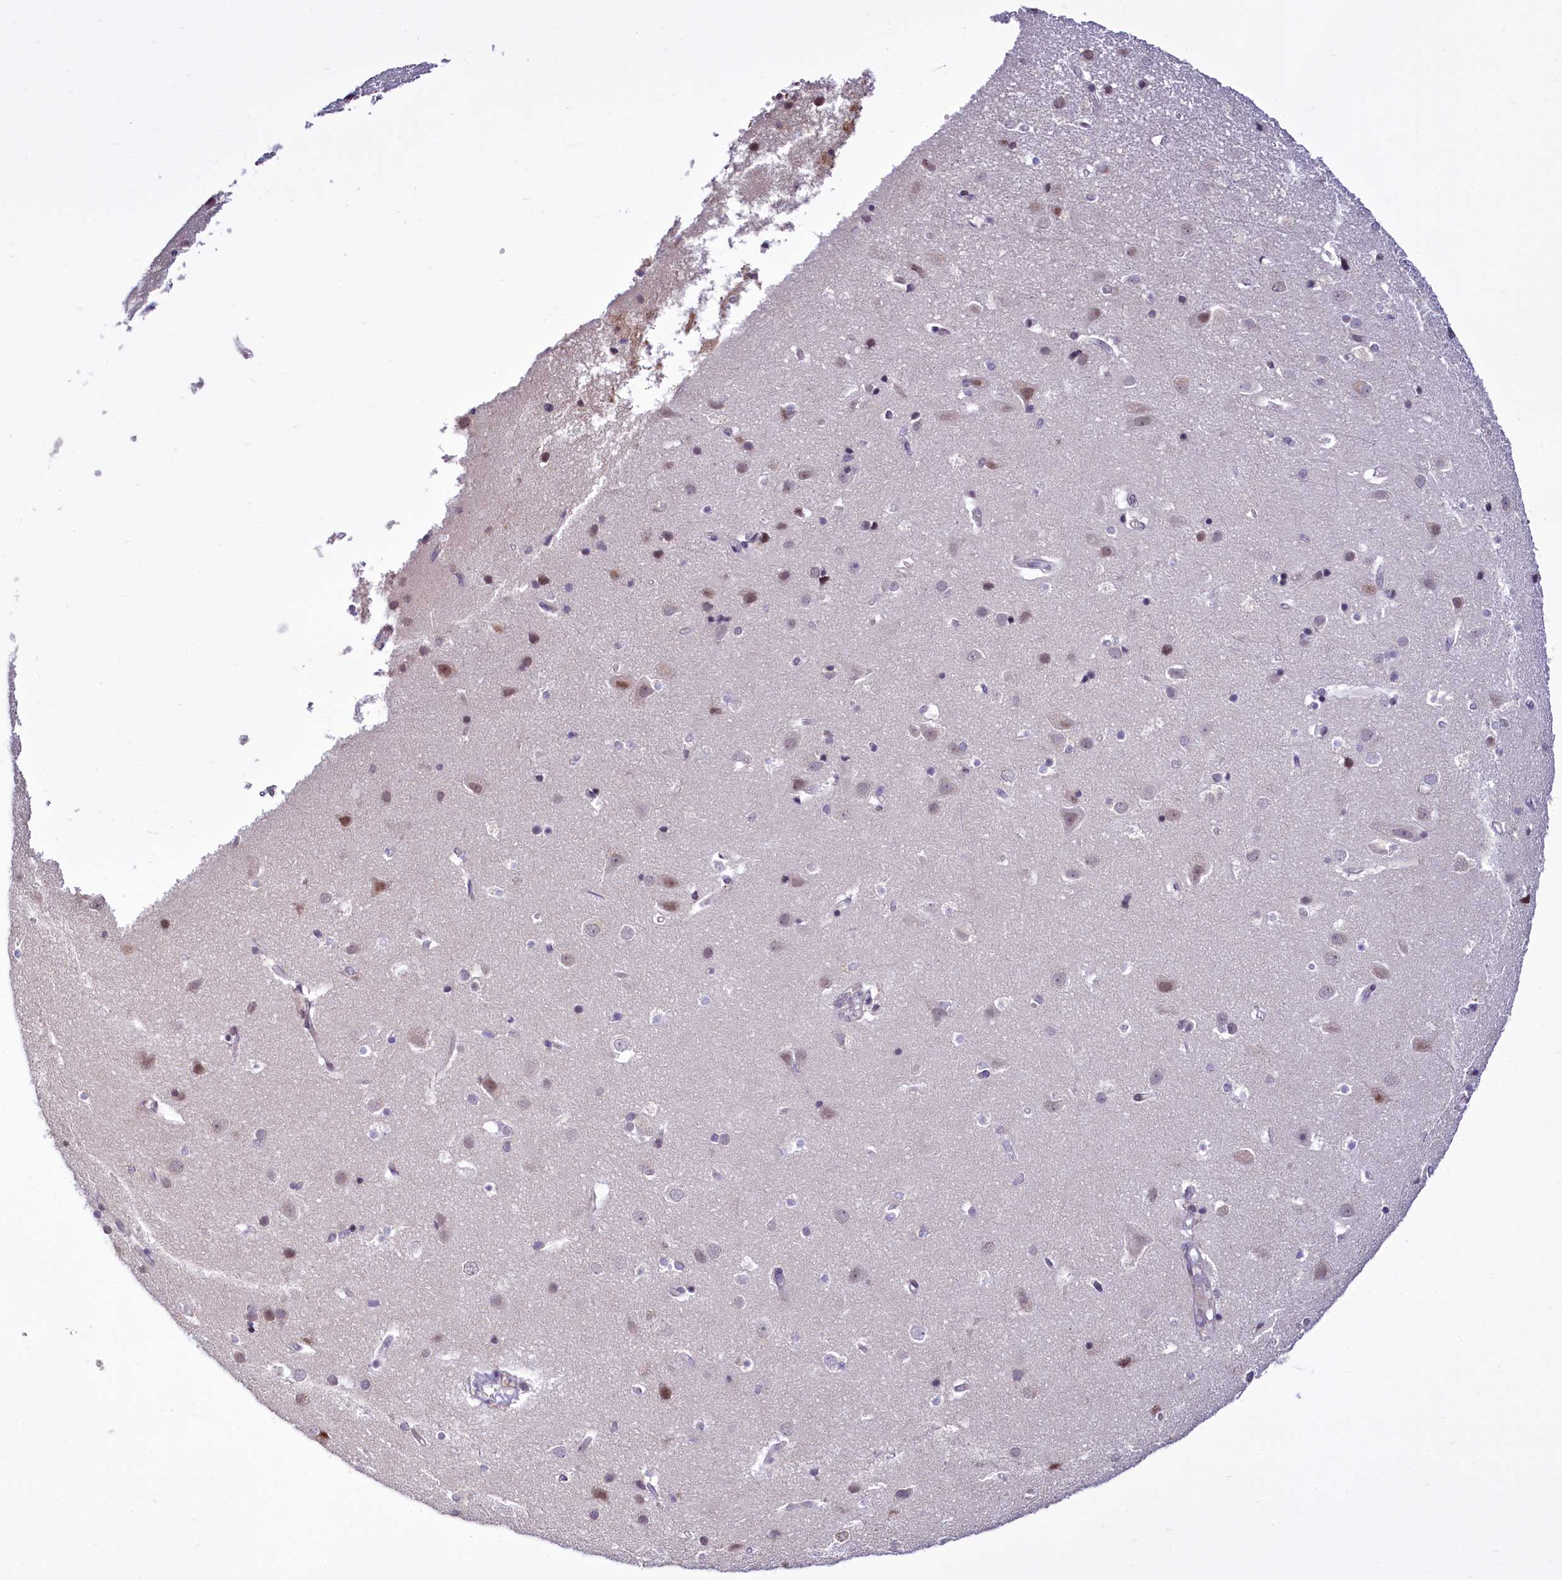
{"staining": {"intensity": "negative", "quantity": "none", "location": "none"}, "tissue": "cerebral cortex", "cell_type": "Endothelial cells", "image_type": "normal", "snomed": [{"axis": "morphology", "description": "Normal tissue, NOS"}, {"axis": "topography", "description": "Cerebral cortex"}], "caption": "Immunohistochemistry (IHC) image of normal cerebral cortex stained for a protein (brown), which demonstrates no positivity in endothelial cells.", "gene": "BANK1", "patient": {"sex": "male", "age": 54}}